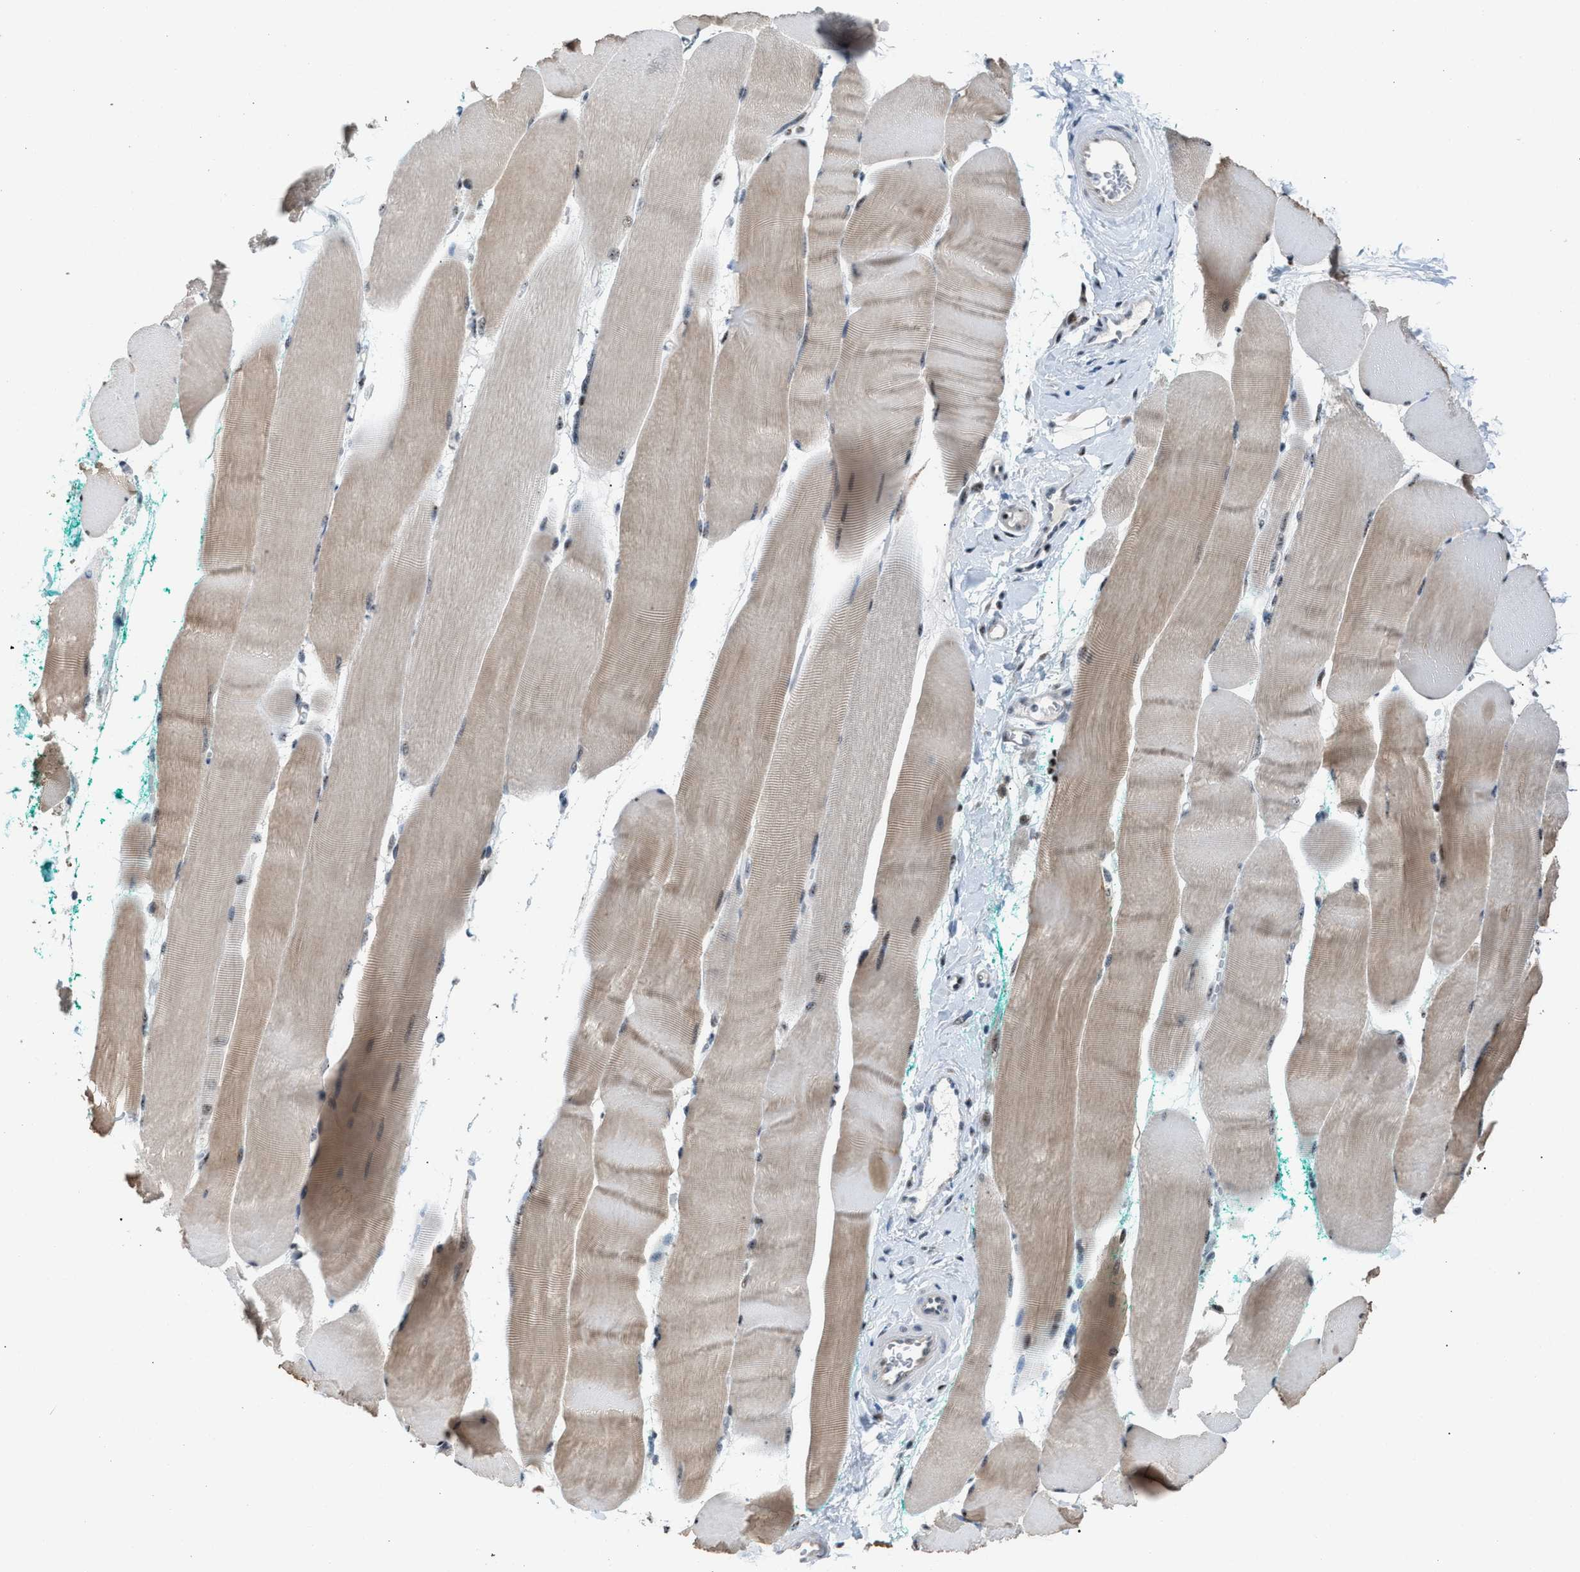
{"staining": {"intensity": "weak", "quantity": "25%-75%", "location": "cytoplasmic/membranous,nuclear"}, "tissue": "skeletal muscle", "cell_type": "Myocytes", "image_type": "normal", "snomed": [{"axis": "morphology", "description": "Normal tissue, NOS"}, {"axis": "morphology", "description": "Squamous cell carcinoma, NOS"}, {"axis": "topography", "description": "Skeletal muscle"}], "caption": "Immunohistochemical staining of normal human skeletal muscle shows low levels of weak cytoplasmic/membranous,nuclear expression in approximately 25%-75% of myocytes.", "gene": "CENPP", "patient": {"sex": "male", "age": 51}}